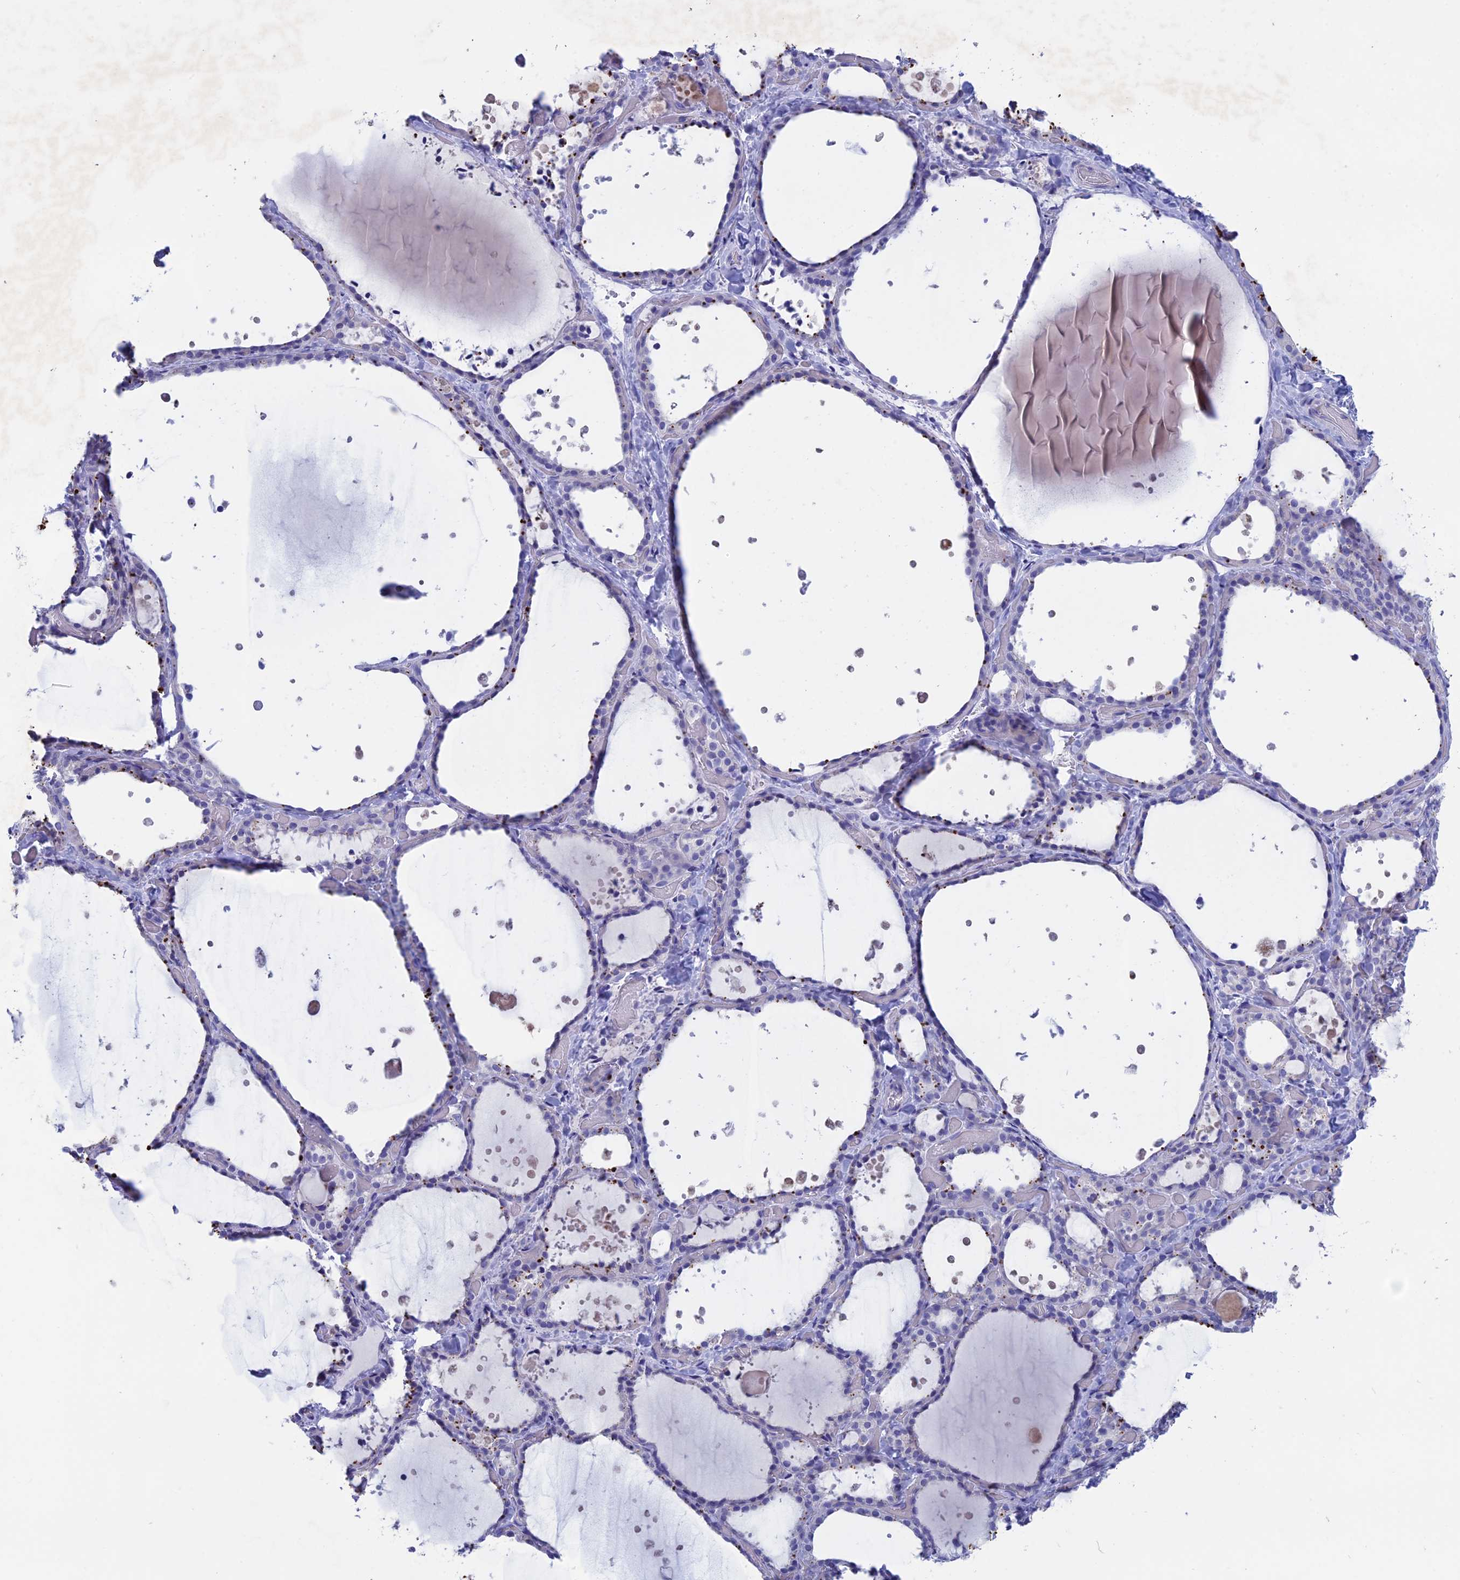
{"staining": {"intensity": "negative", "quantity": "none", "location": "none"}, "tissue": "thyroid gland", "cell_type": "Glandular cells", "image_type": "normal", "snomed": [{"axis": "morphology", "description": "Normal tissue, NOS"}, {"axis": "topography", "description": "Thyroid gland"}], "caption": "This is an immunohistochemistry (IHC) histopathology image of unremarkable thyroid gland. There is no expression in glandular cells.", "gene": "BTBD19", "patient": {"sex": "female", "age": 44}}